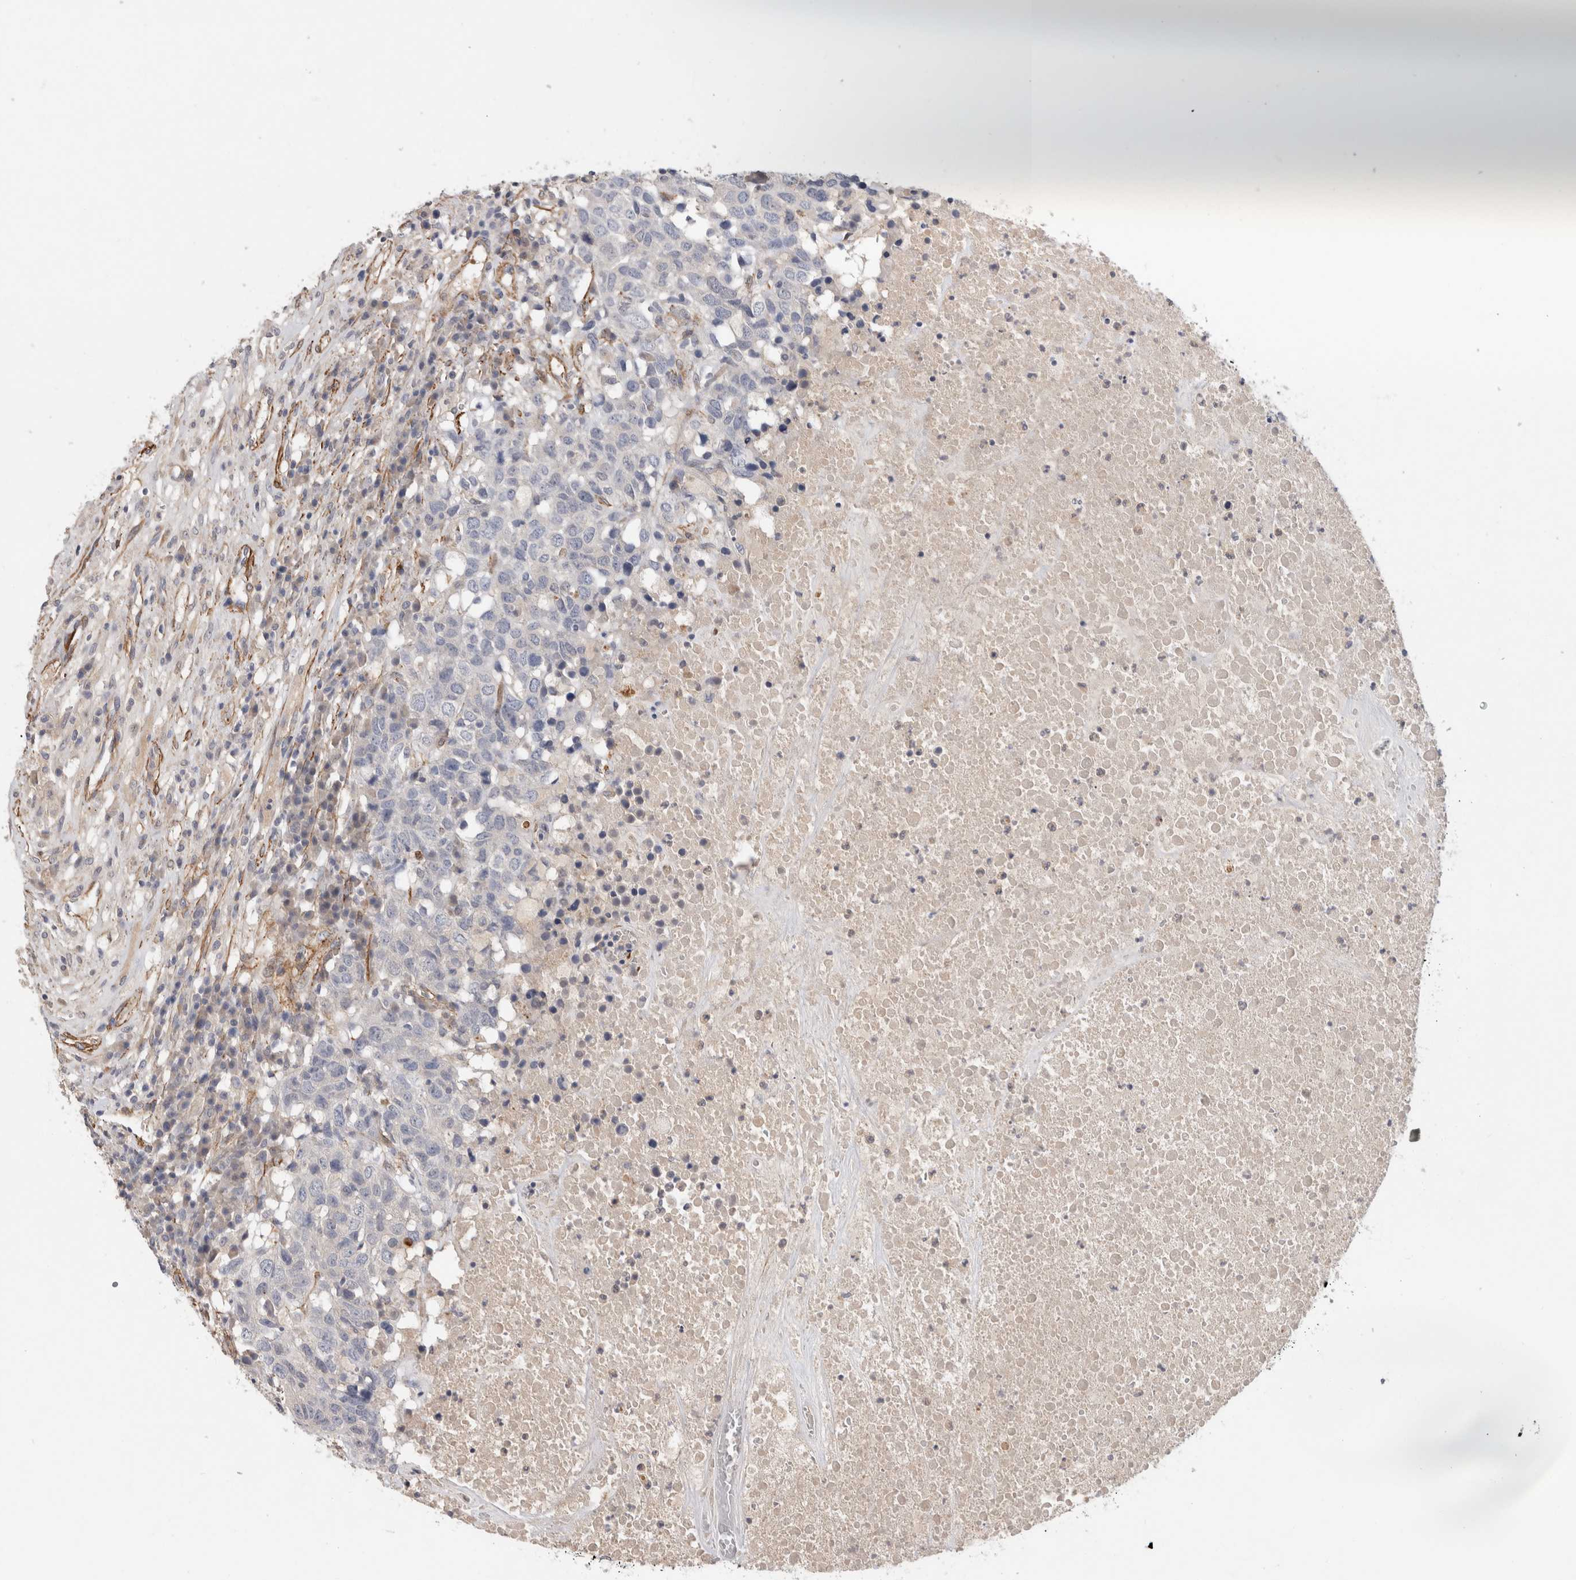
{"staining": {"intensity": "negative", "quantity": "none", "location": "none"}, "tissue": "head and neck cancer", "cell_type": "Tumor cells", "image_type": "cancer", "snomed": [{"axis": "morphology", "description": "Squamous cell carcinoma, NOS"}, {"axis": "topography", "description": "Head-Neck"}], "caption": "This is a histopathology image of IHC staining of head and neck cancer (squamous cell carcinoma), which shows no positivity in tumor cells.", "gene": "PGM1", "patient": {"sex": "male", "age": 66}}